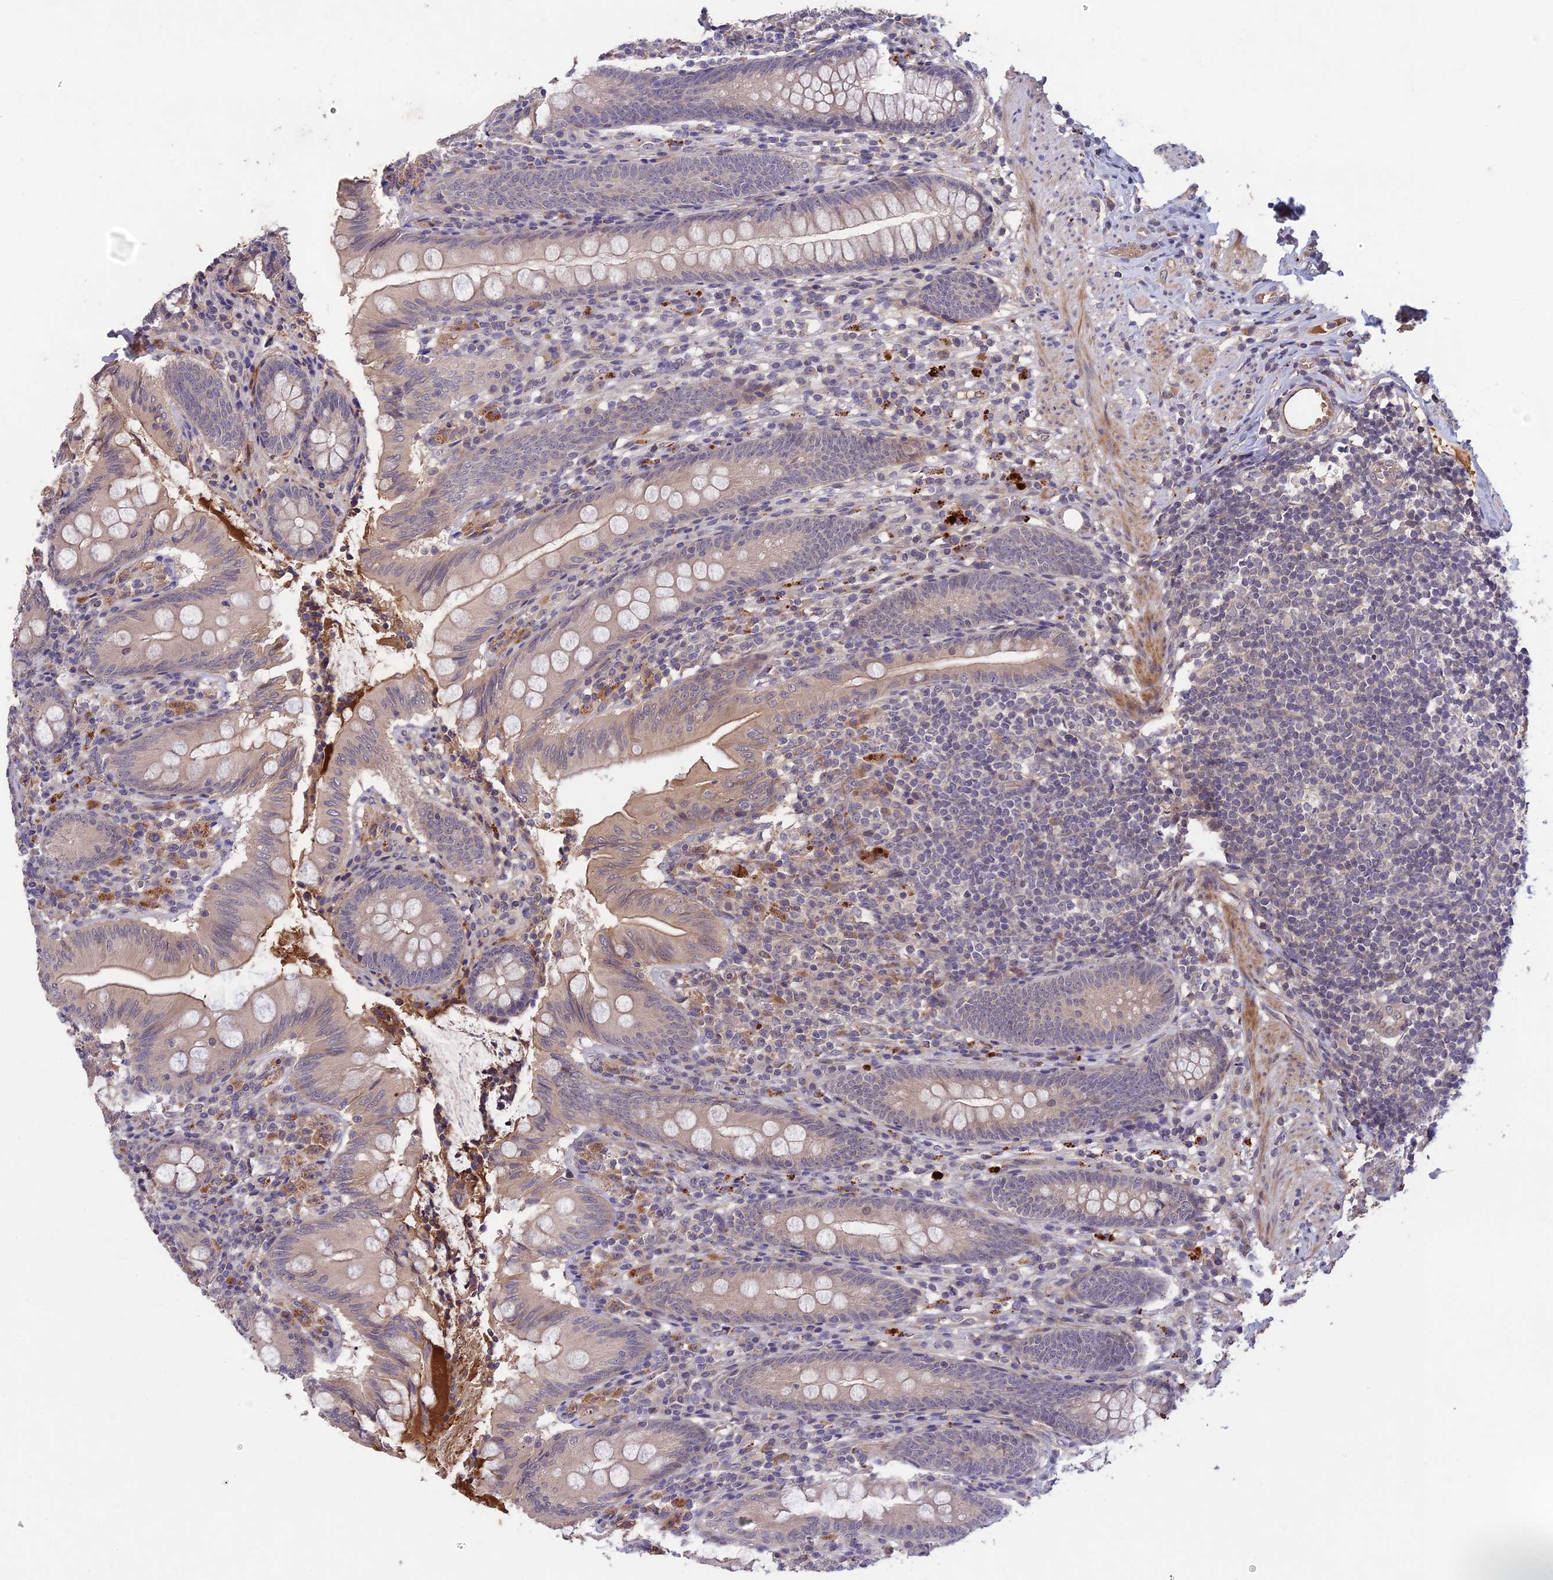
{"staining": {"intensity": "weak", "quantity": "<25%", "location": "cytoplasmic/membranous"}, "tissue": "appendix", "cell_type": "Glandular cells", "image_type": "normal", "snomed": [{"axis": "morphology", "description": "Normal tissue, NOS"}, {"axis": "topography", "description": "Appendix"}], "caption": "High magnification brightfield microscopy of unremarkable appendix stained with DAB (3,3'-diaminobenzidine) (brown) and counterstained with hematoxylin (blue): glandular cells show no significant positivity. (Immunohistochemistry (ihc), brightfield microscopy, high magnification).", "gene": "ADO", "patient": {"sex": "male", "age": 55}}